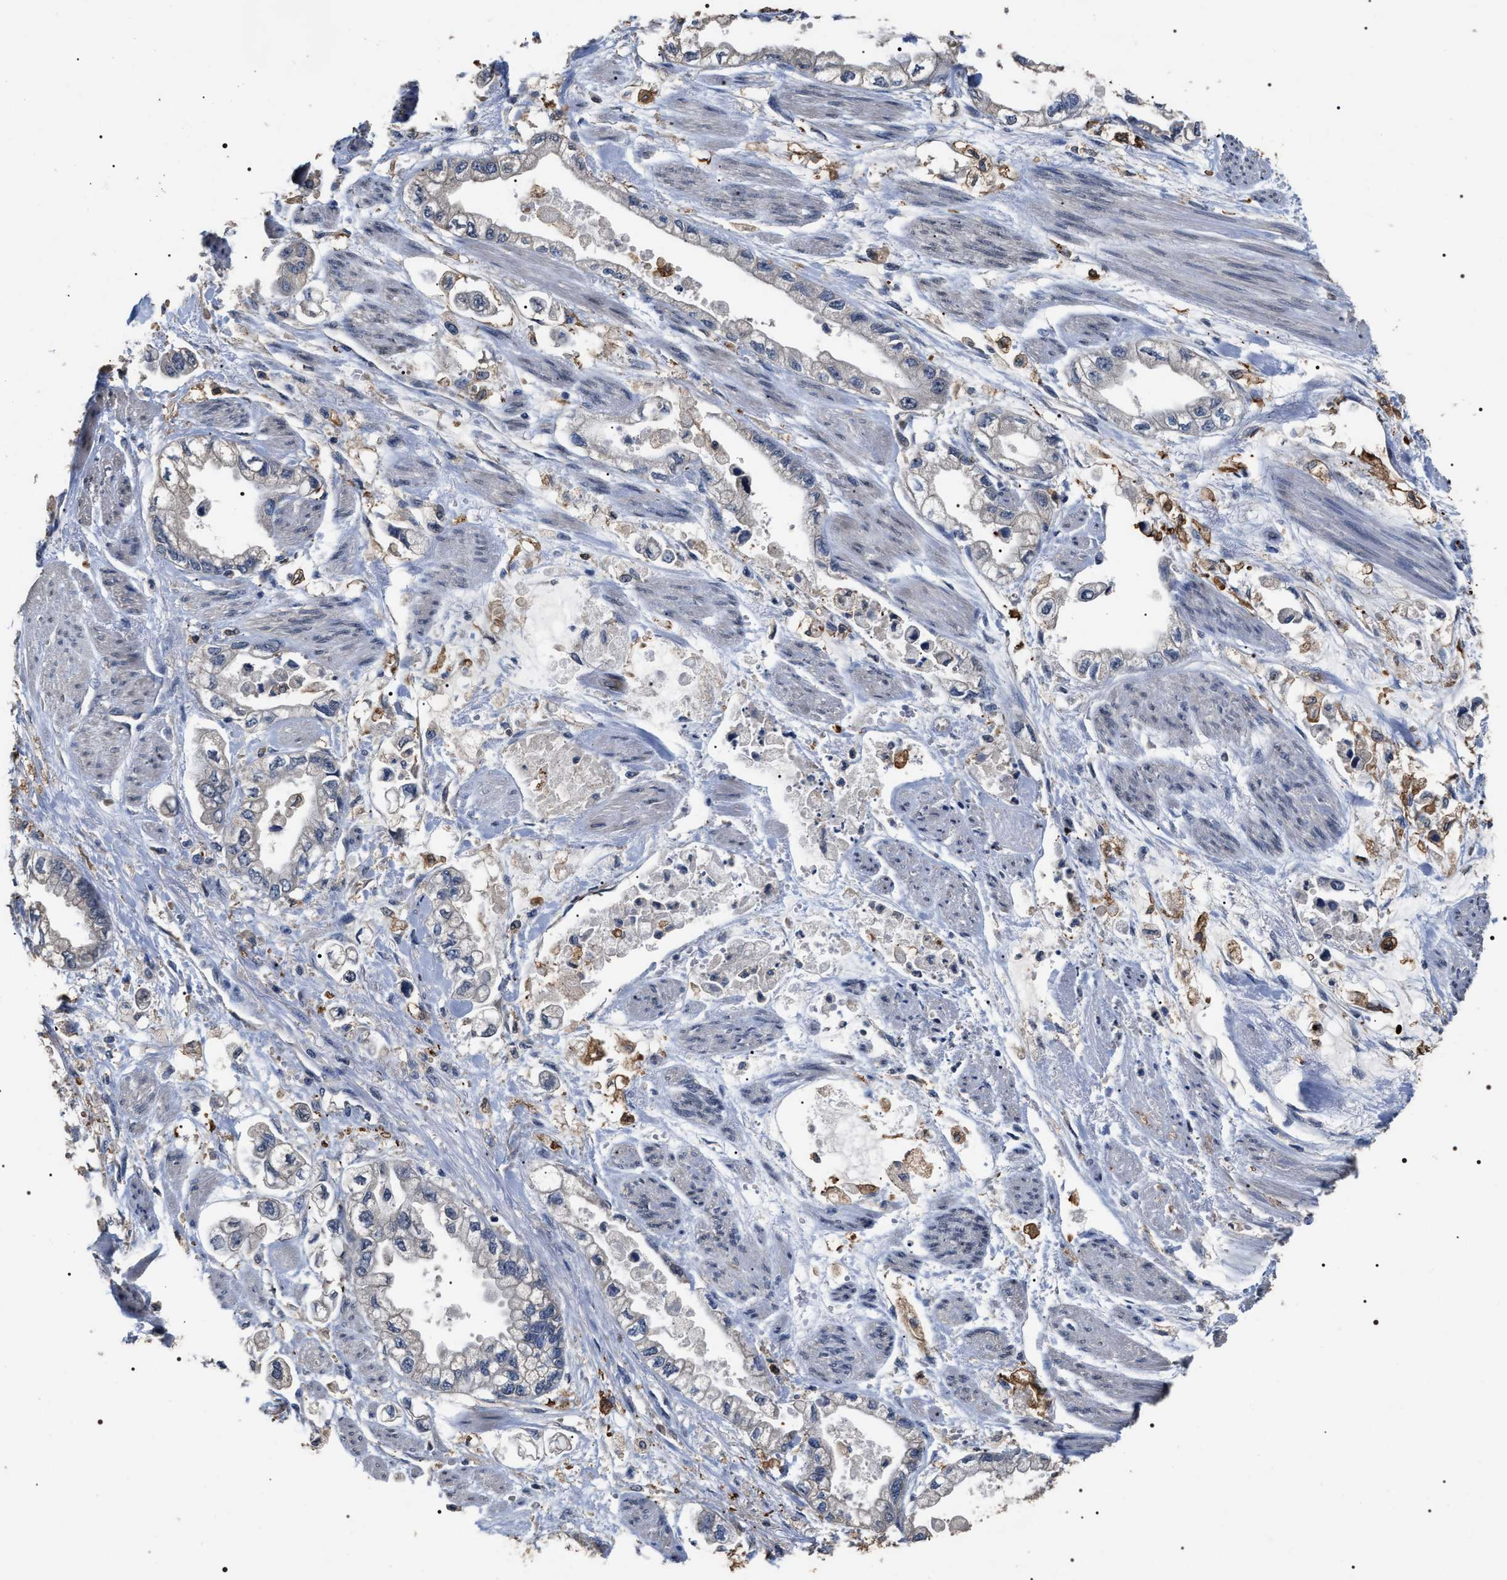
{"staining": {"intensity": "negative", "quantity": "none", "location": "none"}, "tissue": "stomach cancer", "cell_type": "Tumor cells", "image_type": "cancer", "snomed": [{"axis": "morphology", "description": "Normal tissue, NOS"}, {"axis": "morphology", "description": "Adenocarcinoma, NOS"}, {"axis": "topography", "description": "Stomach"}], "caption": "Tumor cells show no significant protein positivity in stomach cancer.", "gene": "UPF3A", "patient": {"sex": "male", "age": 62}}